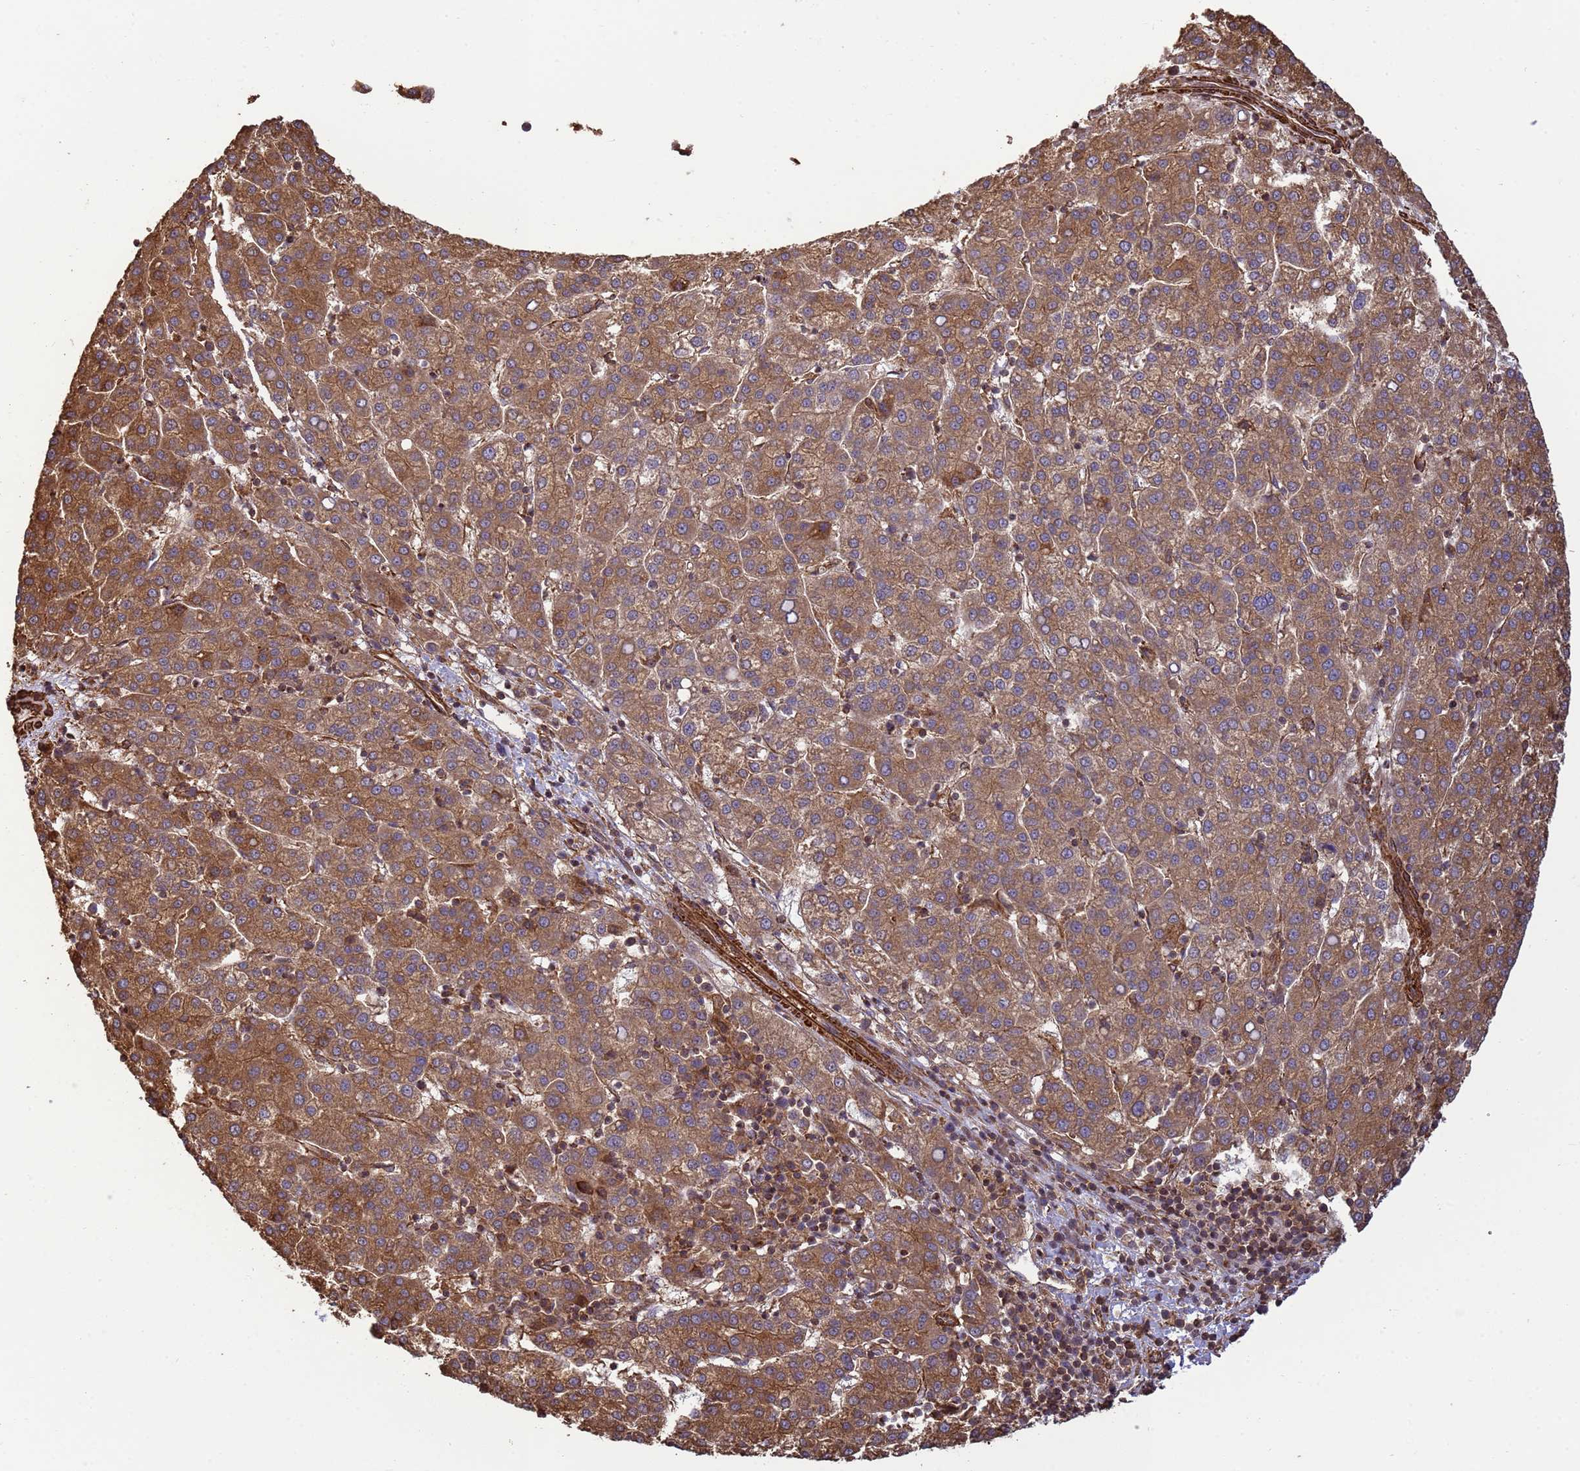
{"staining": {"intensity": "strong", "quantity": ">75%", "location": "cytoplasmic/membranous"}, "tissue": "liver cancer", "cell_type": "Tumor cells", "image_type": "cancer", "snomed": [{"axis": "morphology", "description": "Carcinoma, Hepatocellular, NOS"}, {"axis": "topography", "description": "Liver"}], "caption": "Immunohistochemical staining of human liver cancer exhibits strong cytoplasmic/membranous protein positivity in approximately >75% of tumor cells.", "gene": "CNOT1", "patient": {"sex": "female", "age": 58}}